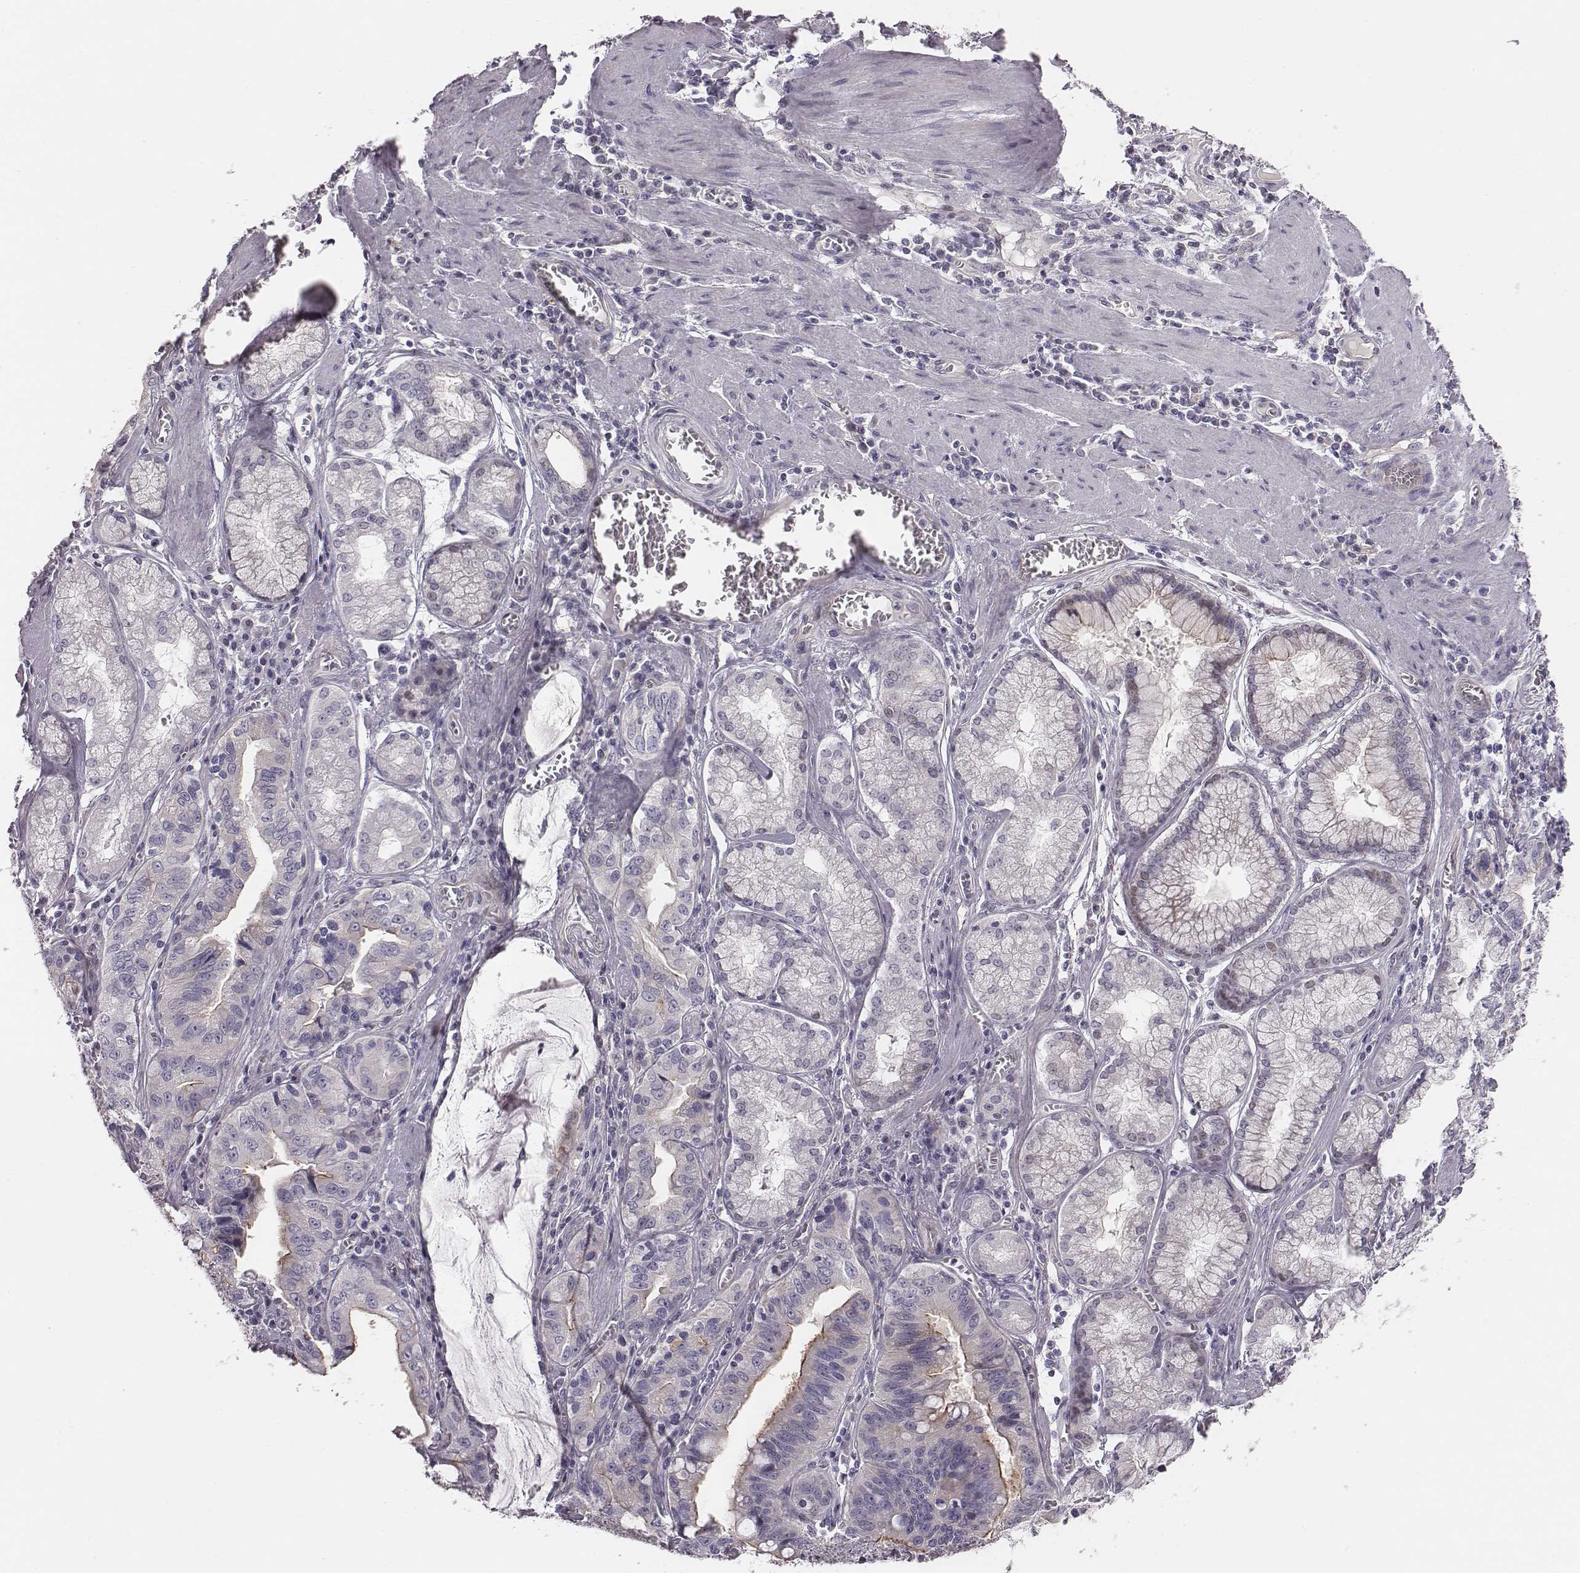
{"staining": {"intensity": "negative", "quantity": "none", "location": "none"}, "tissue": "stomach cancer", "cell_type": "Tumor cells", "image_type": "cancer", "snomed": [{"axis": "morphology", "description": "Adenocarcinoma, NOS"}, {"axis": "topography", "description": "Stomach, lower"}], "caption": "Adenocarcinoma (stomach) stained for a protein using immunohistochemistry reveals no expression tumor cells.", "gene": "CACNG4", "patient": {"sex": "female", "age": 76}}